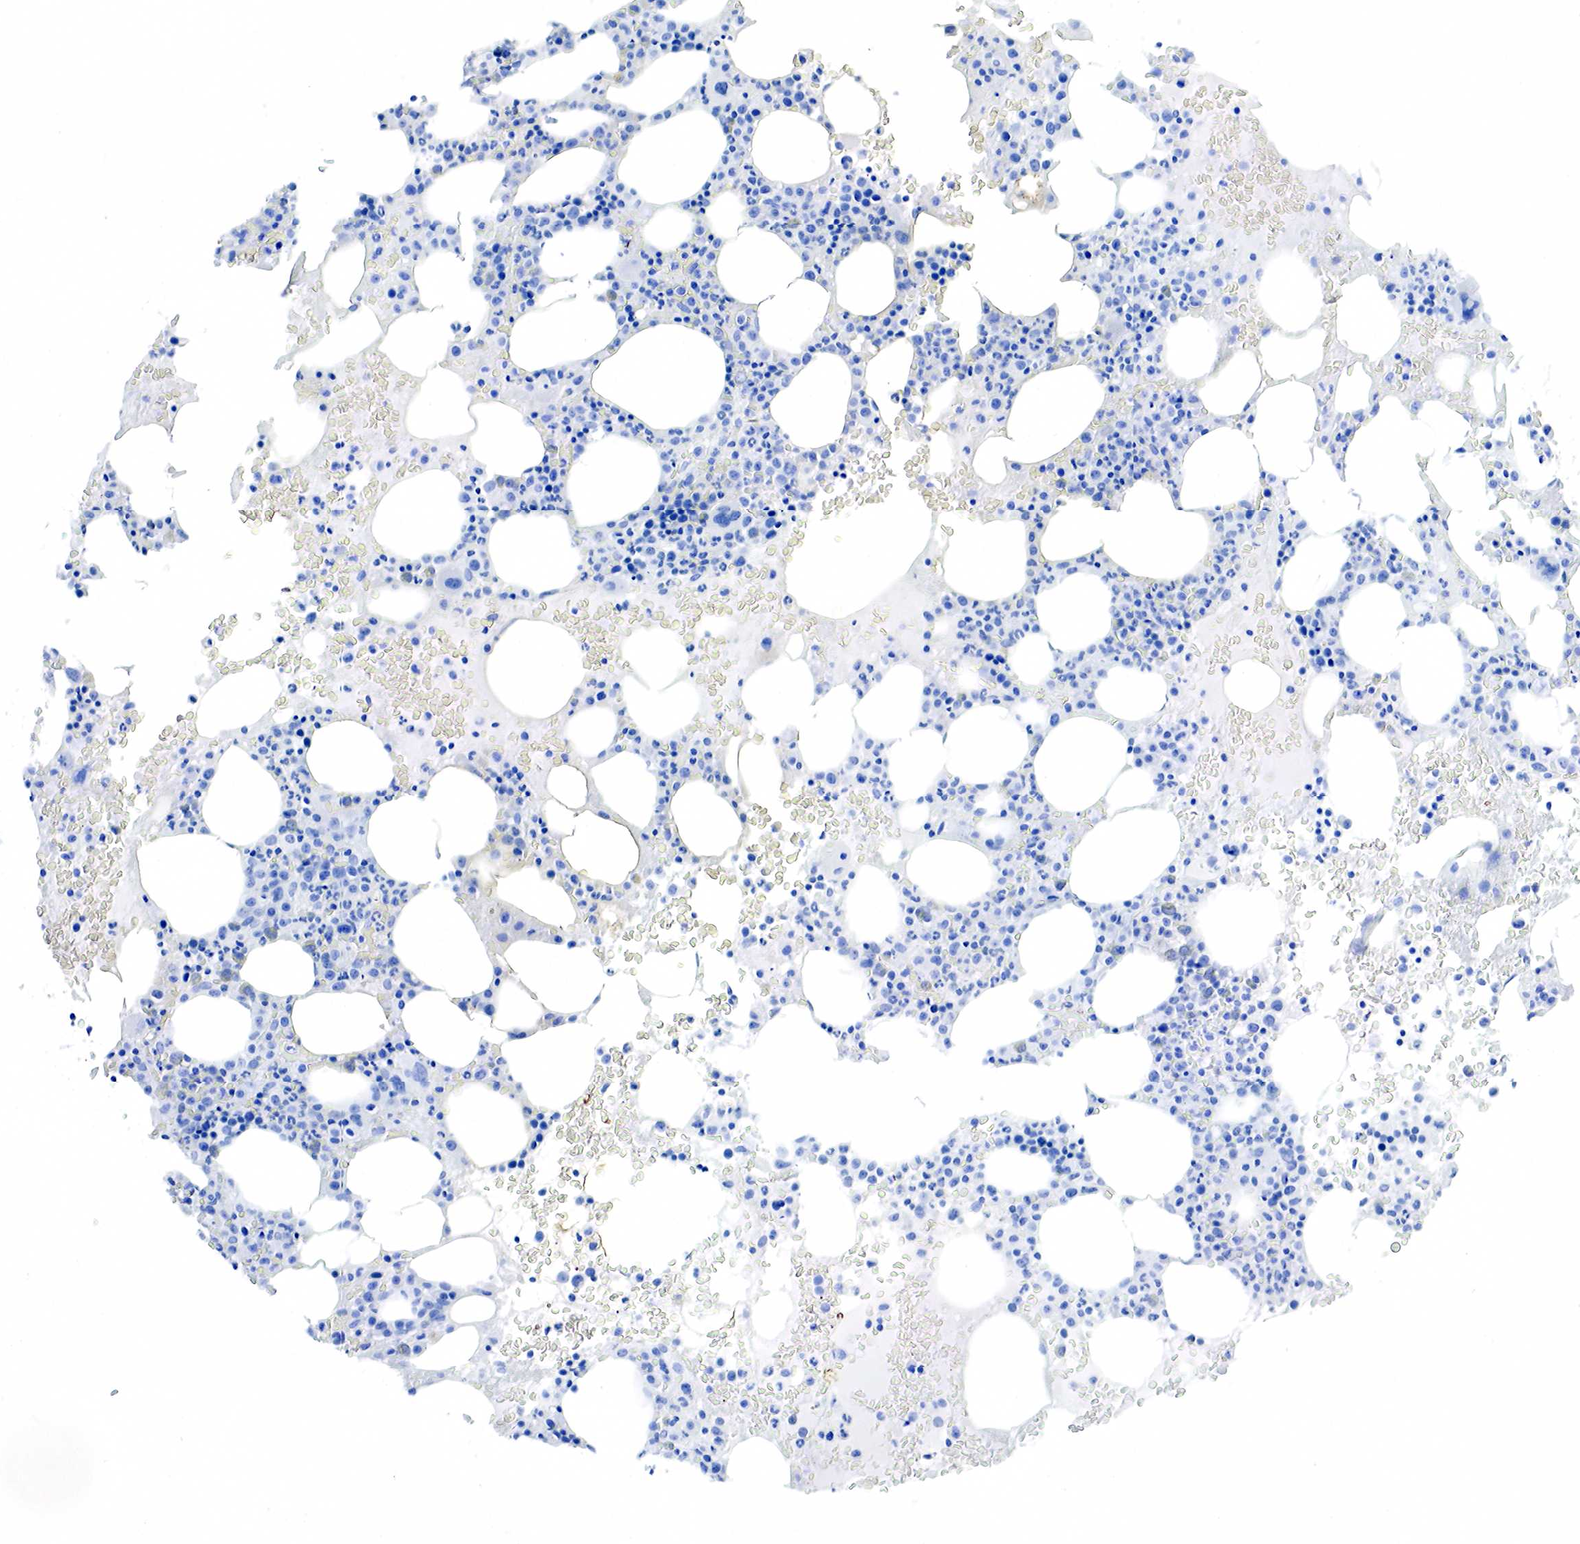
{"staining": {"intensity": "negative", "quantity": "none", "location": "none"}, "tissue": "bone marrow", "cell_type": "Hematopoietic cells", "image_type": "normal", "snomed": [{"axis": "morphology", "description": "Normal tissue, NOS"}, {"axis": "topography", "description": "Bone marrow"}], "caption": "IHC of benign bone marrow reveals no staining in hematopoietic cells.", "gene": "KRT7", "patient": {"sex": "female", "age": 88}}